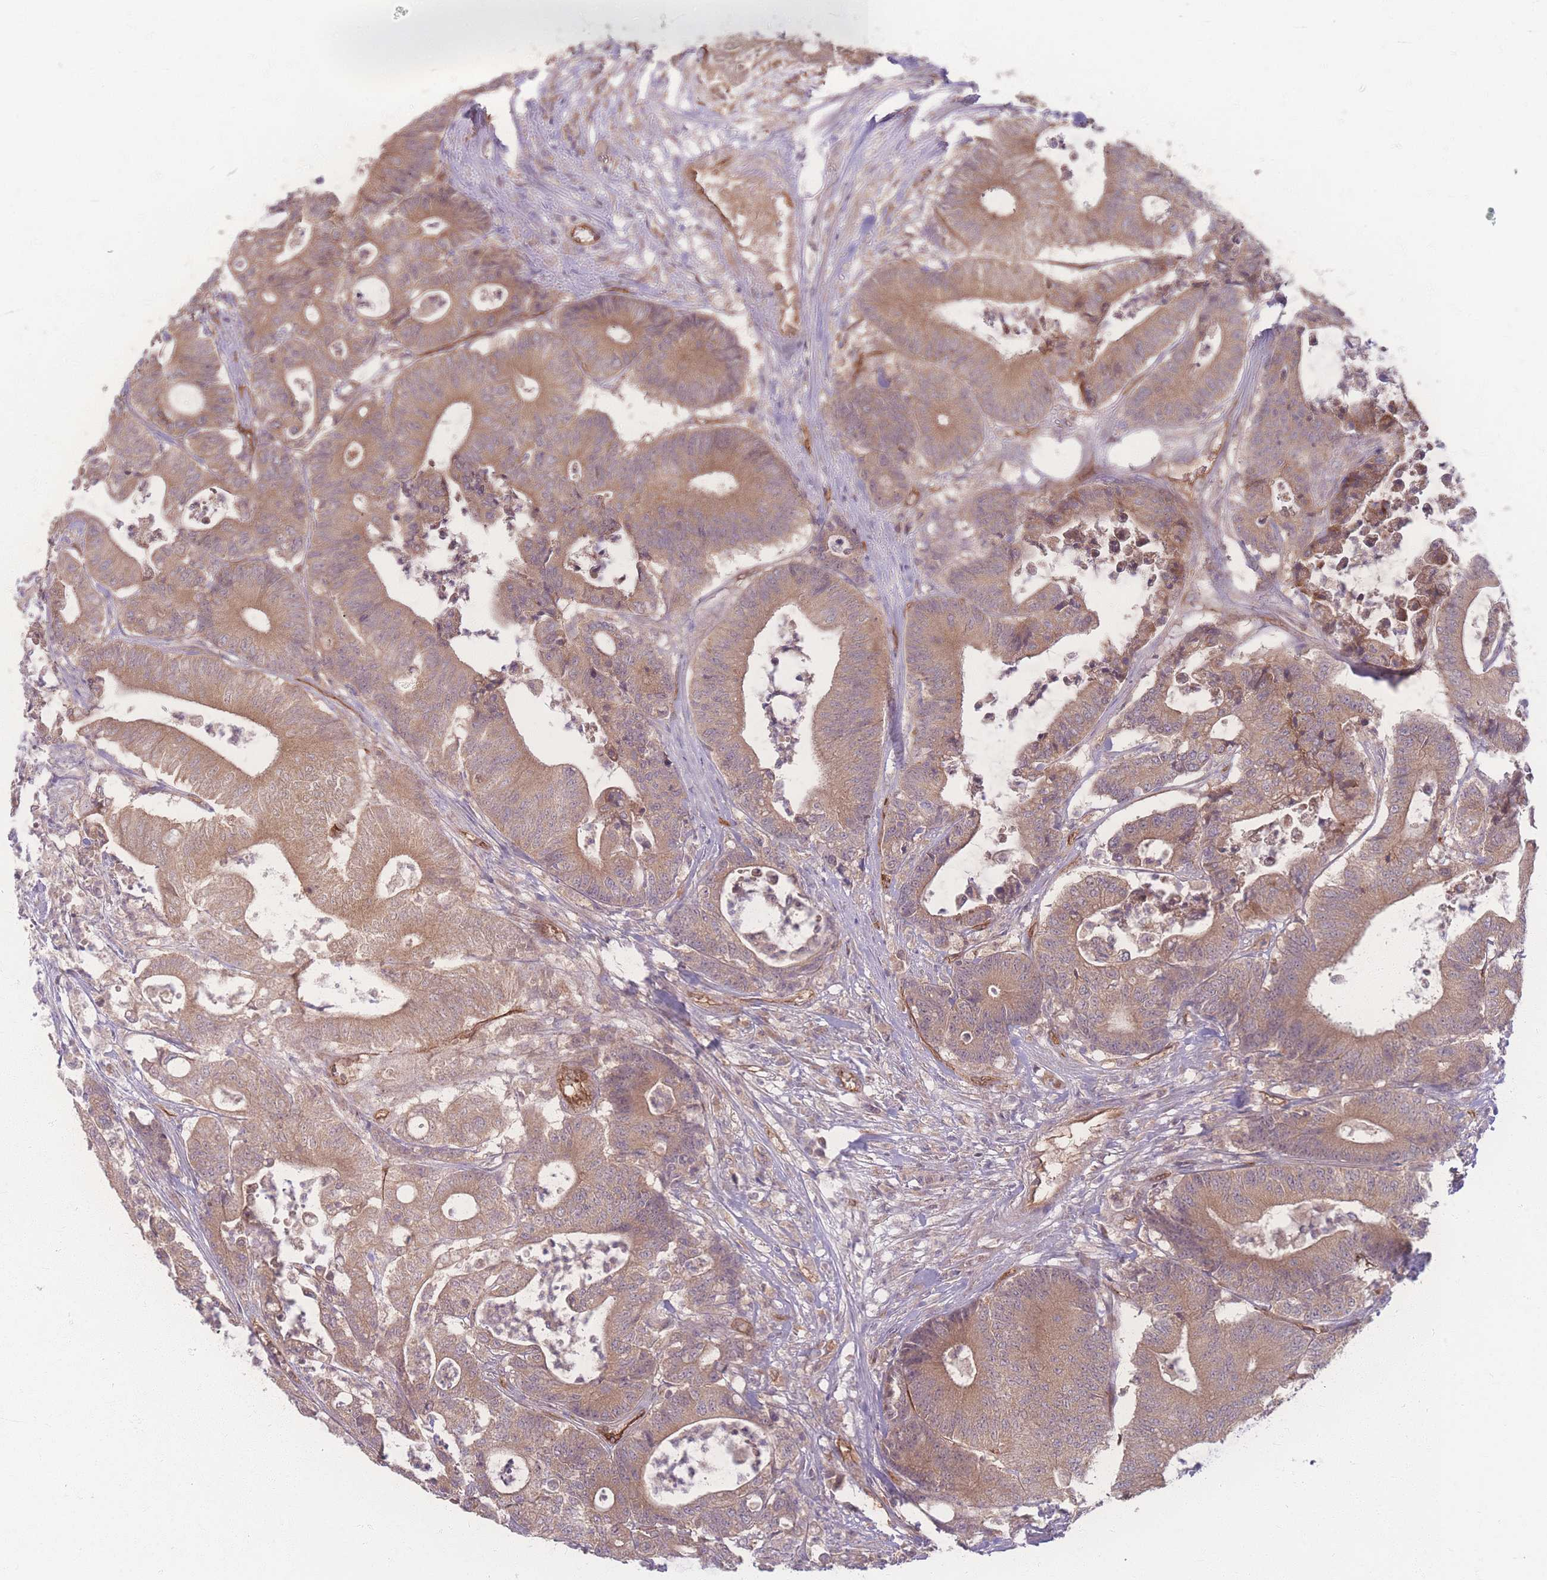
{"staining": {"intensity": "moderate", "quantity": ">75%", "location": "cytoplasmic/membranous"}, "tissue": "colorectal cancer", "cell_type": "Tumor cells", "image_type": "cancer", "snomed": [{"axis": "morphology", "description": "Adenocarcinoma, NOS"}, {"axis": "topography", "description": "Colon"}], "caption": "This photomicrograph shows immunohistochemistry staining of colorectal adenocarcinoma, with medium moderate cytoplasmic/membranous positivity in about >75% of tumor cells.", "gene": "INSR", "patient": {"sex": "female", "age": 84}}